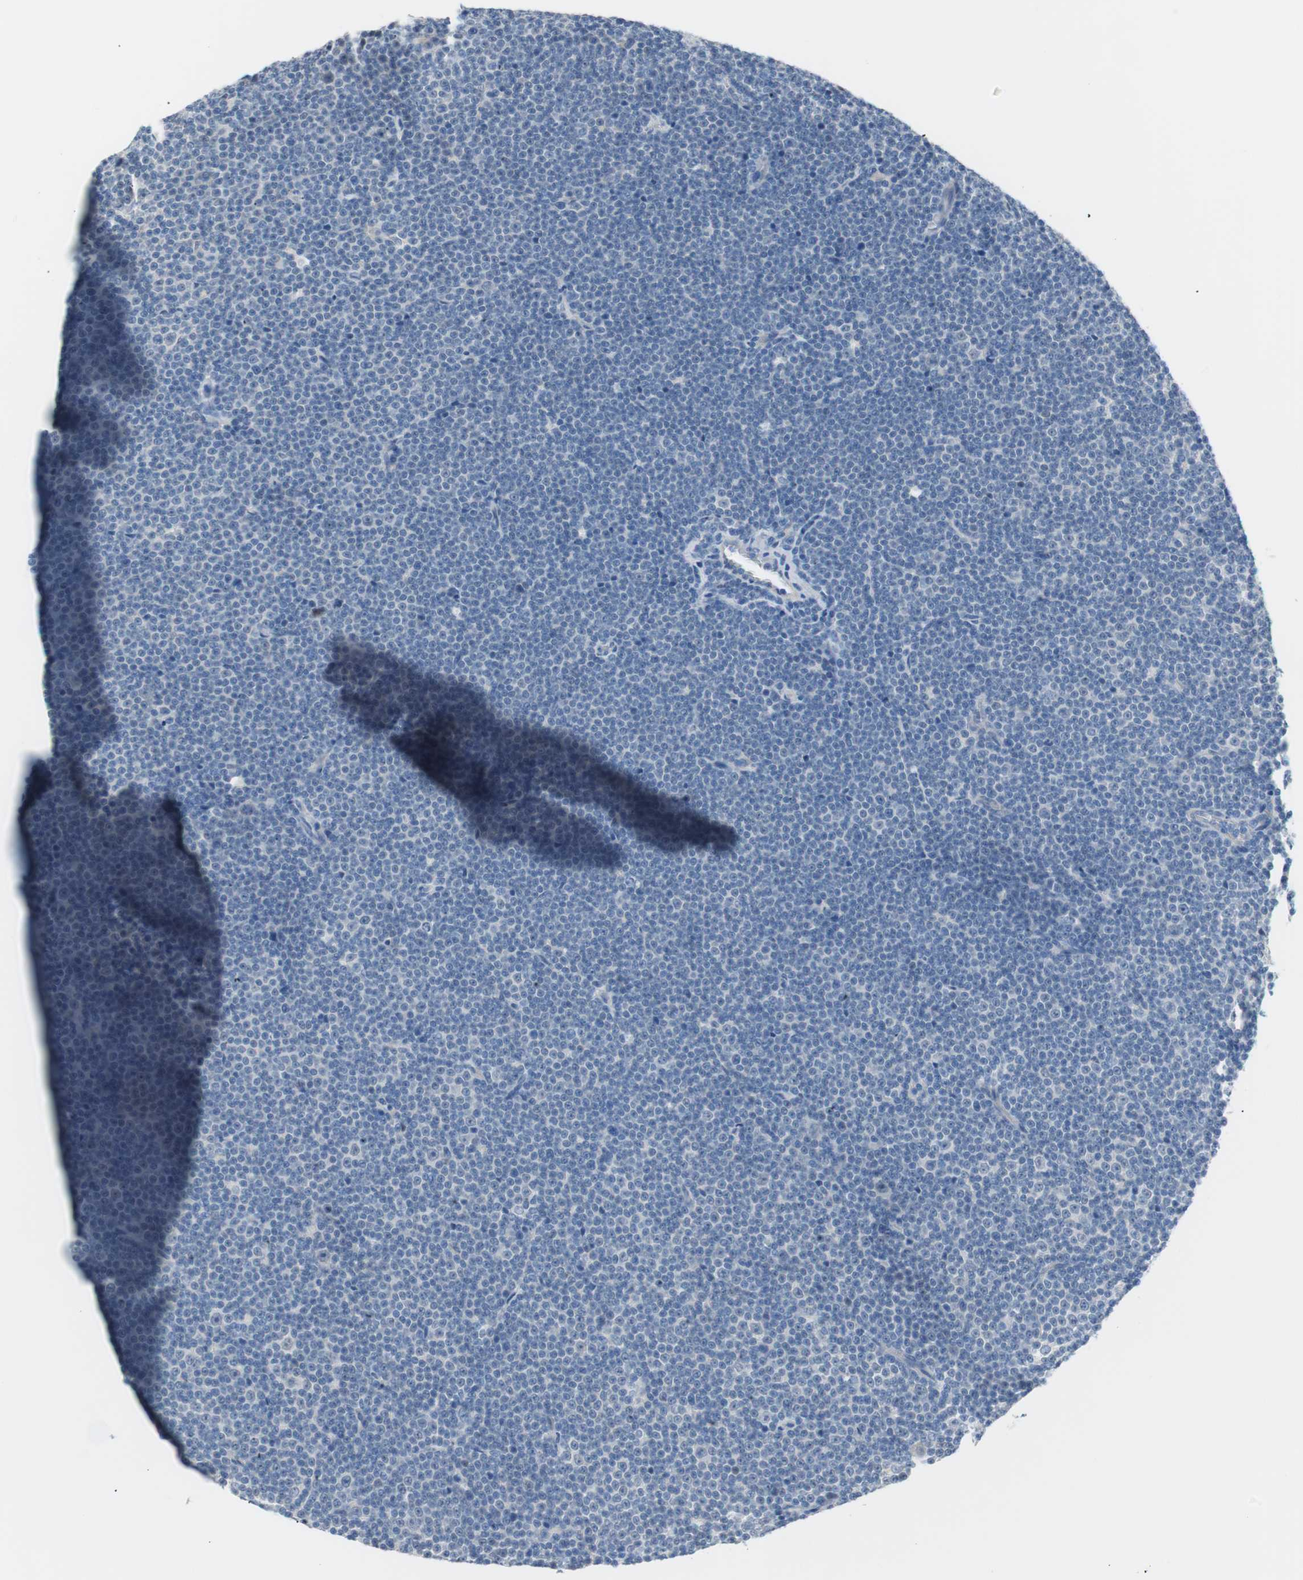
{"staining": {"intensity": "negative", "quantity": "none", "location": "none"}, "tissue": "lymphoma", "cell_type": "Tumor cells", "image_type": "cancer", "snomed": [{"axis": "morphology", "description": "Malignant lymphoma, non-Hodgkin's type, Low grade"}, {"axis": "topography", "description": "Lymph node"}], "caption": "A histopathology image of lymphoma stained for a protein demonstrates no brown staining in tumor cells.", "gene": "VIL1", "patient": {"sex": "female", "age": 67}}